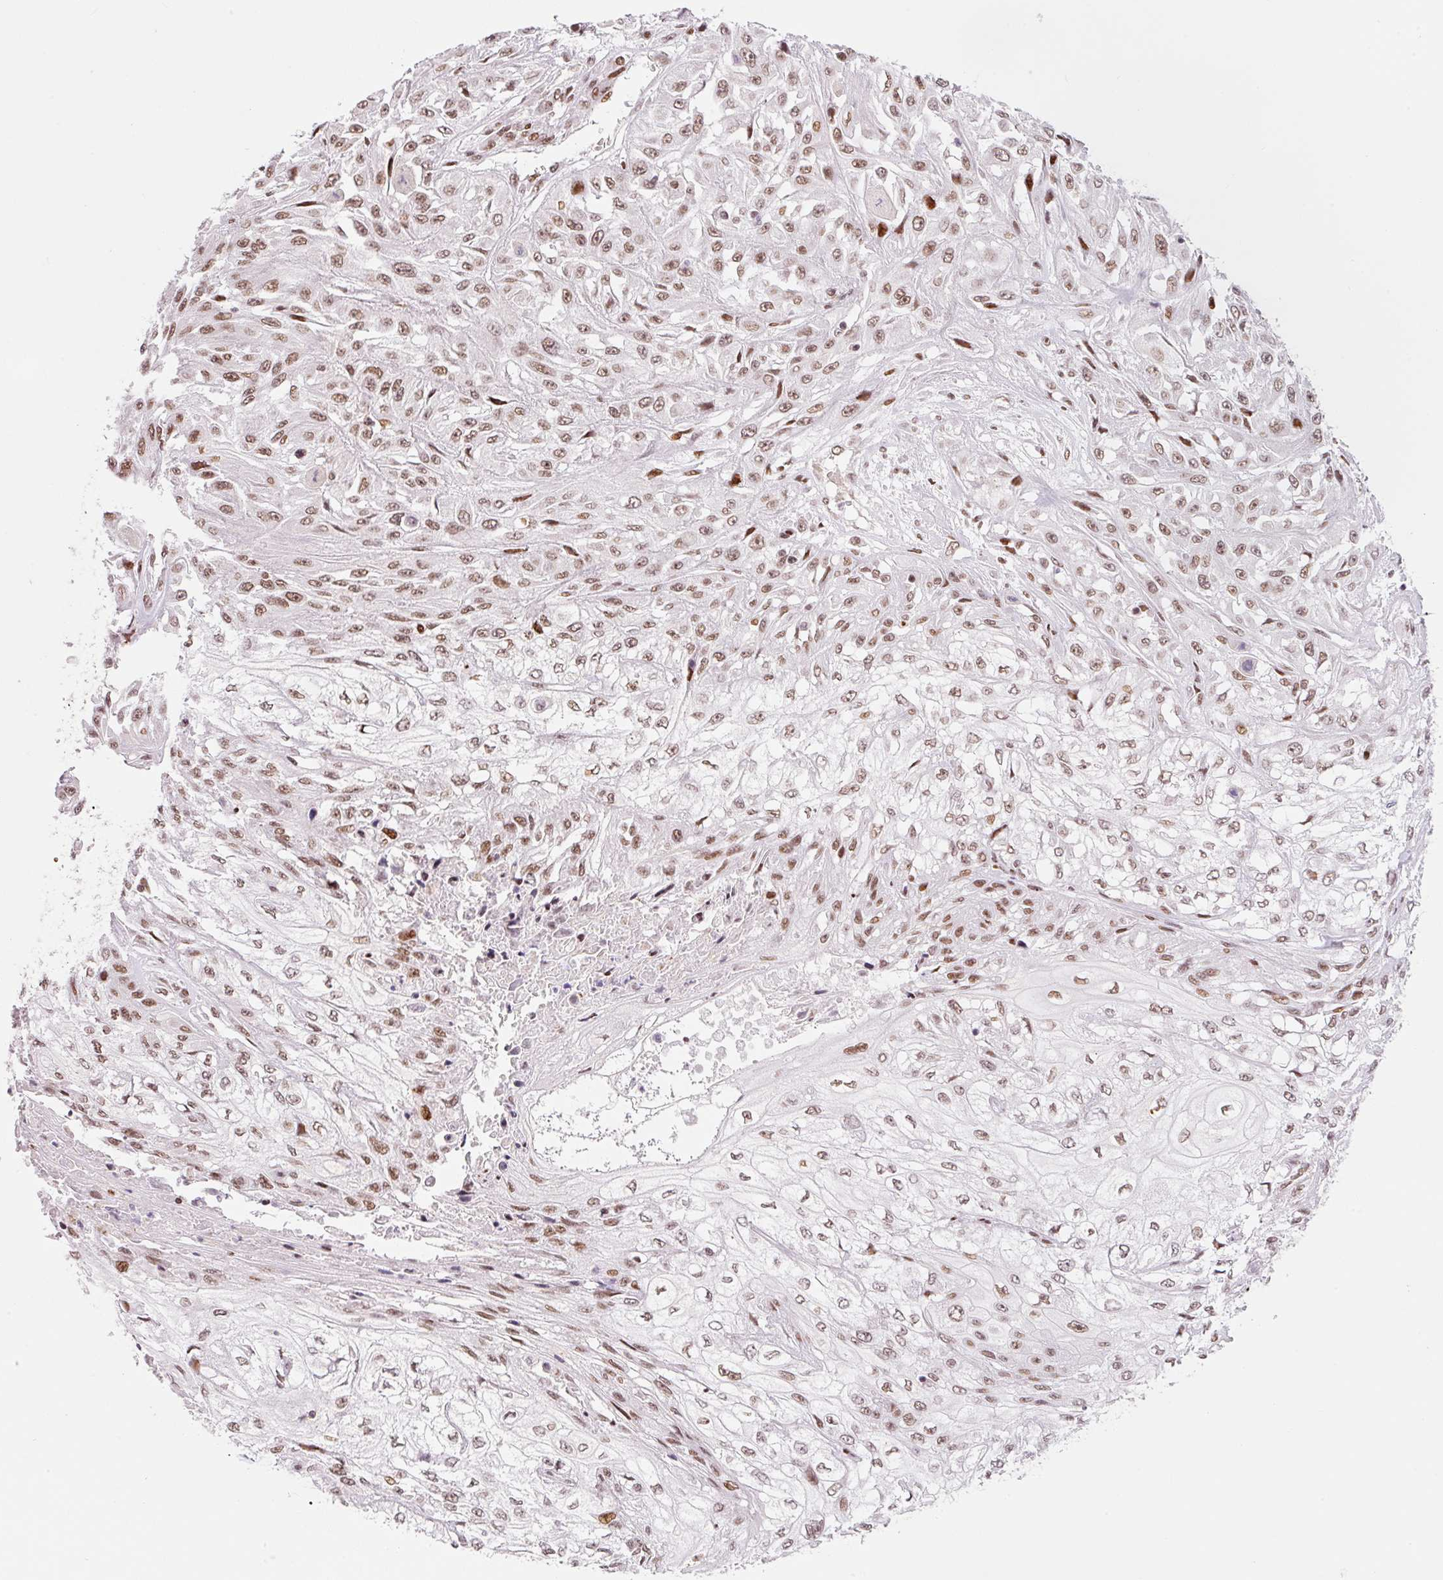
{"staining": {"intensity": "moderate", "quantity": ">75%", "location": "nuclear"}, "tissue": "skin cancer", "cell_type": "Tumor cells", "image_type": "cancer", "snomed": [{"axis": "morphology", "description": "Squamous cell carcinoma, NOS"}, {"axis": "morphology", "description": "Squamous cell carcinoma, metastatic, NOS"}, {"axis": "topography", "description": "Skin"}, {"axis": "topography", "description": "Lymph node"}], "caption": "Skin metastatic squamous cell carcinoma was stained to show a protein in brown. There is medium levels of moderate nuclear positivity in approximately >75% of tumor cells.", "gene": "CCNL2", "patient": {"sex": "male", "age": 75}}